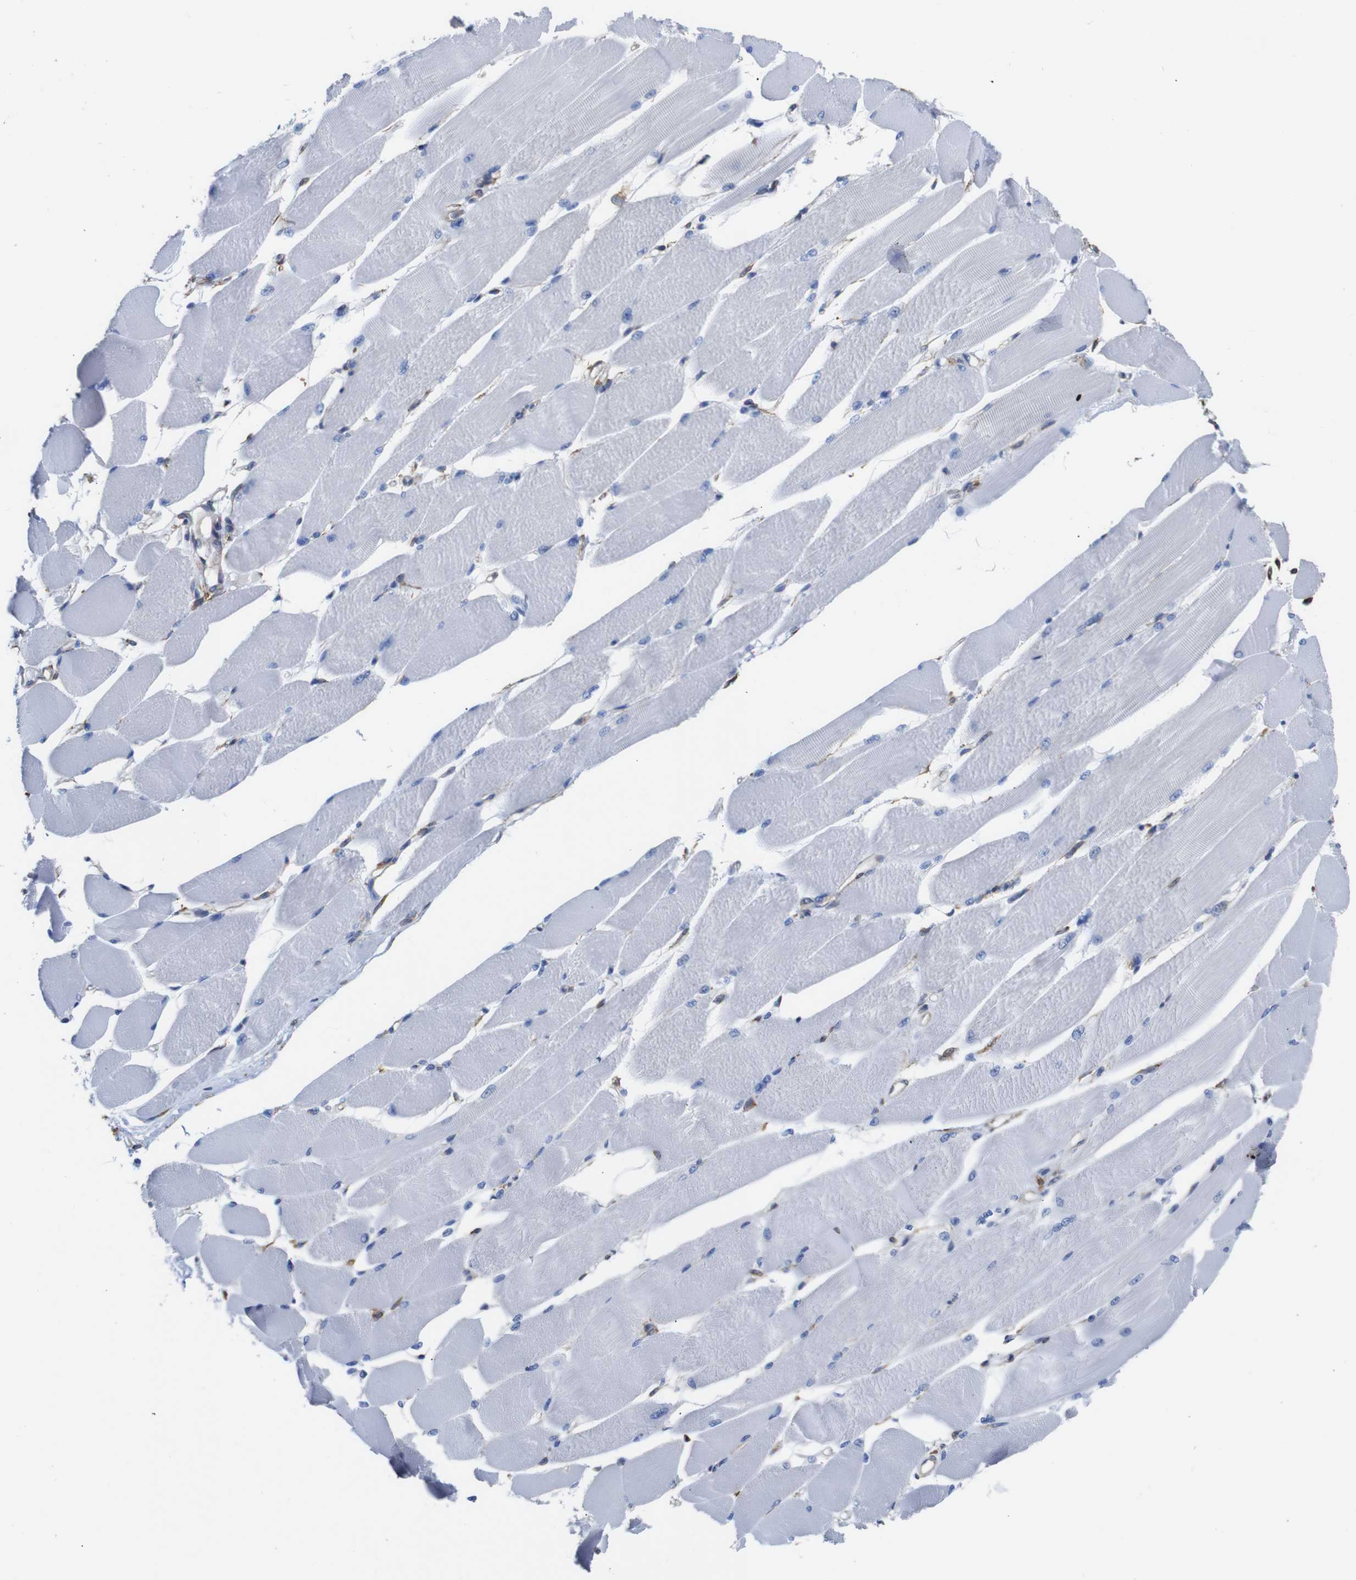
{"staining": {"intensity": "negative", "quantity": "none", "location": "none"}, "tissue": "skeletal muscle", "cell_type": "Myocytes", "image_type": "normal", "snomed": [{"axis": "morphology", "description": "Normal tissue, NOS"}, {"axis": "topography", "description": "Skeletal muscle"}, {"axis": "topography", "description": "Peripheral nerve tissue"}], "caption": "The photomicrograph displays no staining of myocytes in benign skeletal muscle.", "gene": "PPIB", "patient": {"sex": "female", "age": 84}}